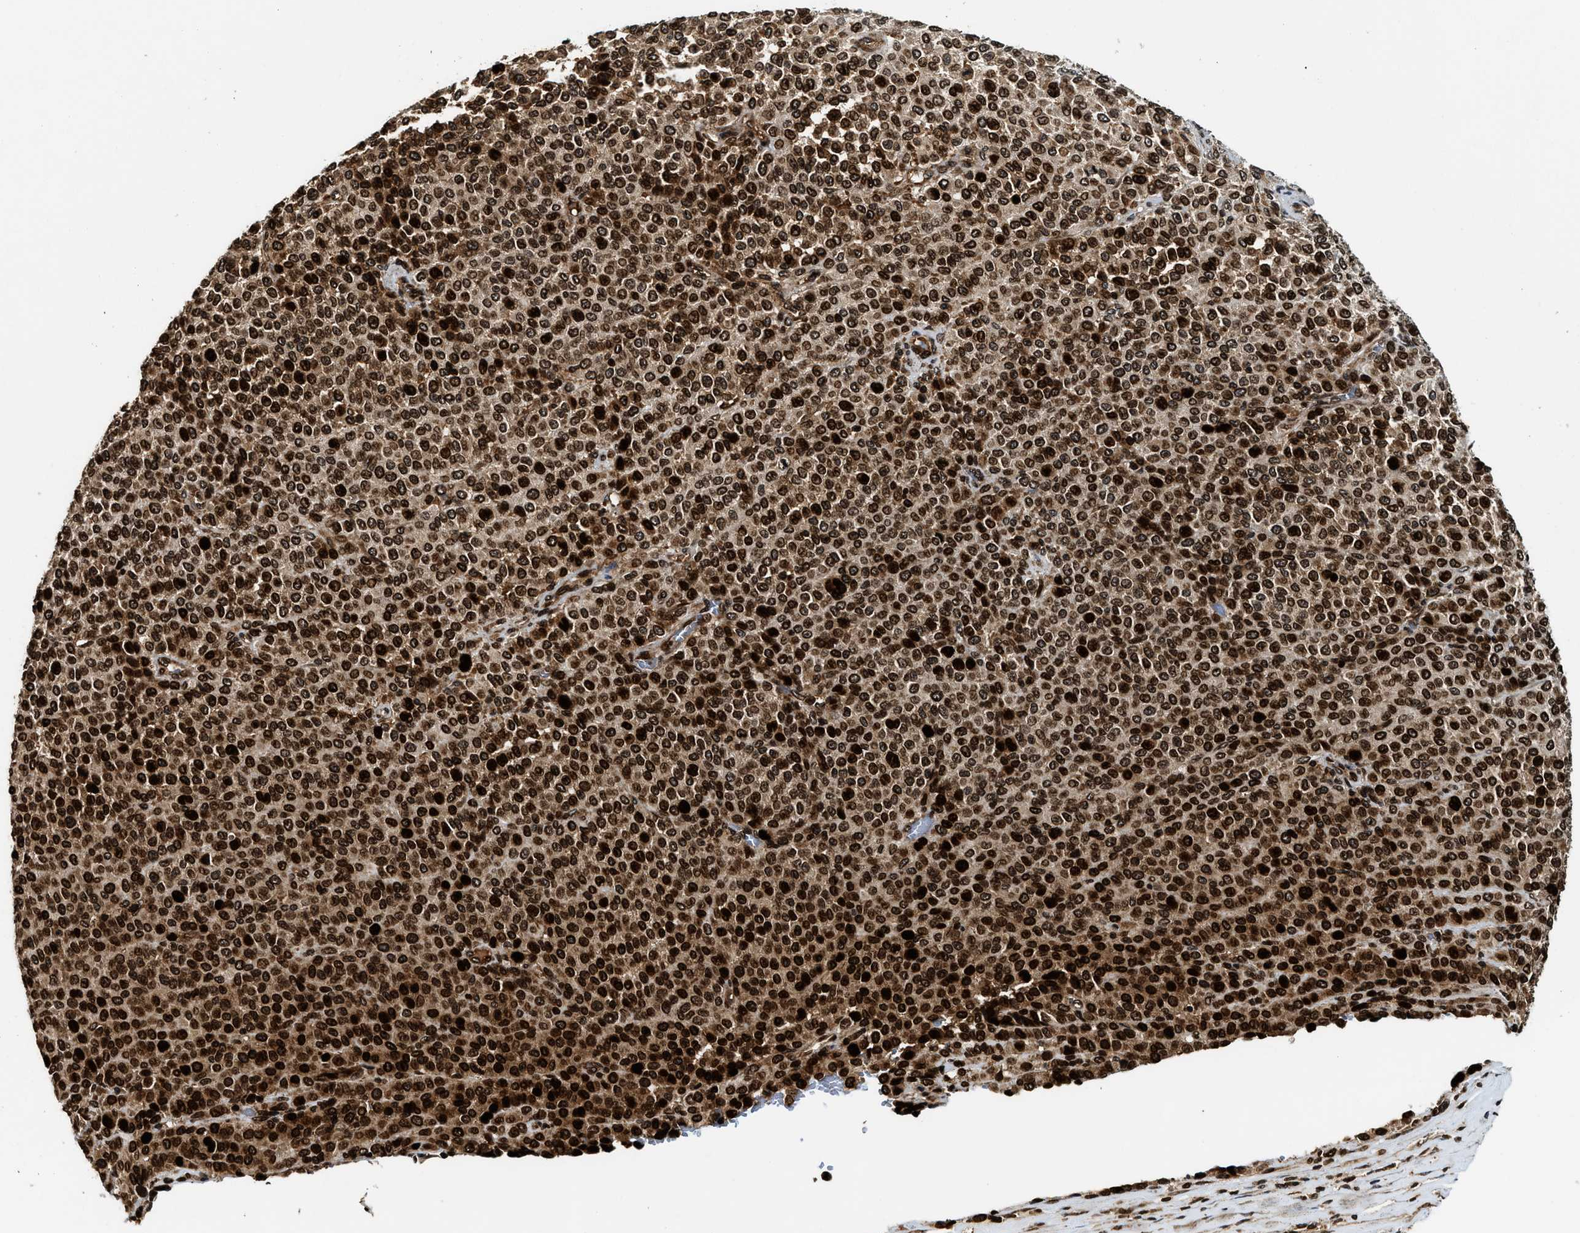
{"staining": {"intensity": "strong", "quantity": ">75%", "location": "cytoplasmic/membranous,nuclear"}, "tissue": "melanoma", "cell_type": "Tumor cells", "image_type": "cancer", "snomed": [{"axis": "morphology", "description": "Malignant melanoma, Metastatic site"}, {"axis": "topography", "description": "Pancreas"}], "caption": "This is a micrograph of IHC staining of melanoma, which shows strong expression in the cytoplasmic/membranous and nuclear of tumor cells.", "gene": "MDM2", "patient": {"sex": "female", "age": 30}}